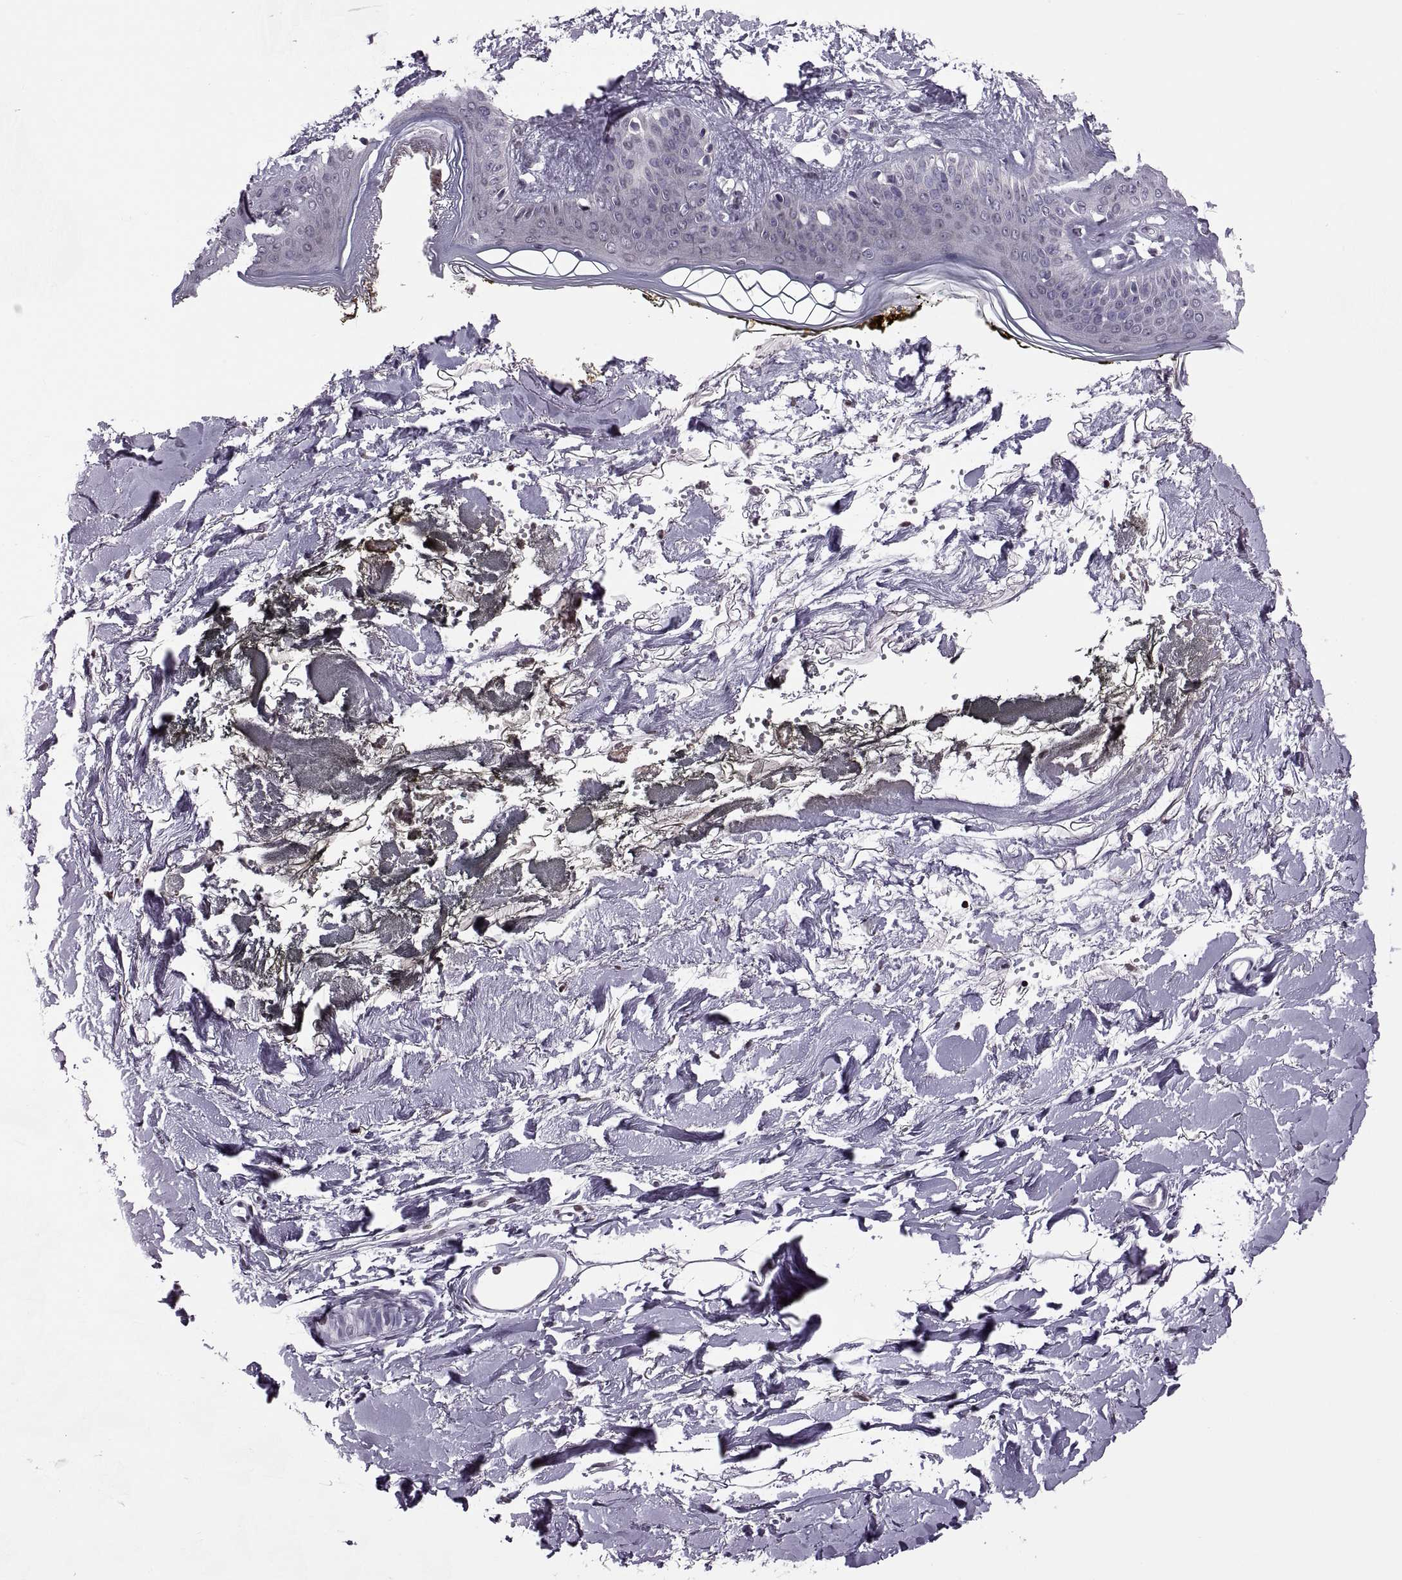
{"staining": {"intensity": "negative", "quantity": "none", "location": "none"}, "tissue": "skin", "cell_type": "Fibroblasts", "image_type": "normal", "snomed": [{"axis": "morphology", "description": "Normal tissue, NOS"}, {"axis": "topography", "description": "Skin"}], "caption": "Immunohistochemistry (IHC) of unremarkable skin displays no expression in fibroblasts. (Brightfield microscopy of DAB immunohistochemistry at high magnification).", "gene": "H1", "patient": {"sex": "female", "age": 34}}